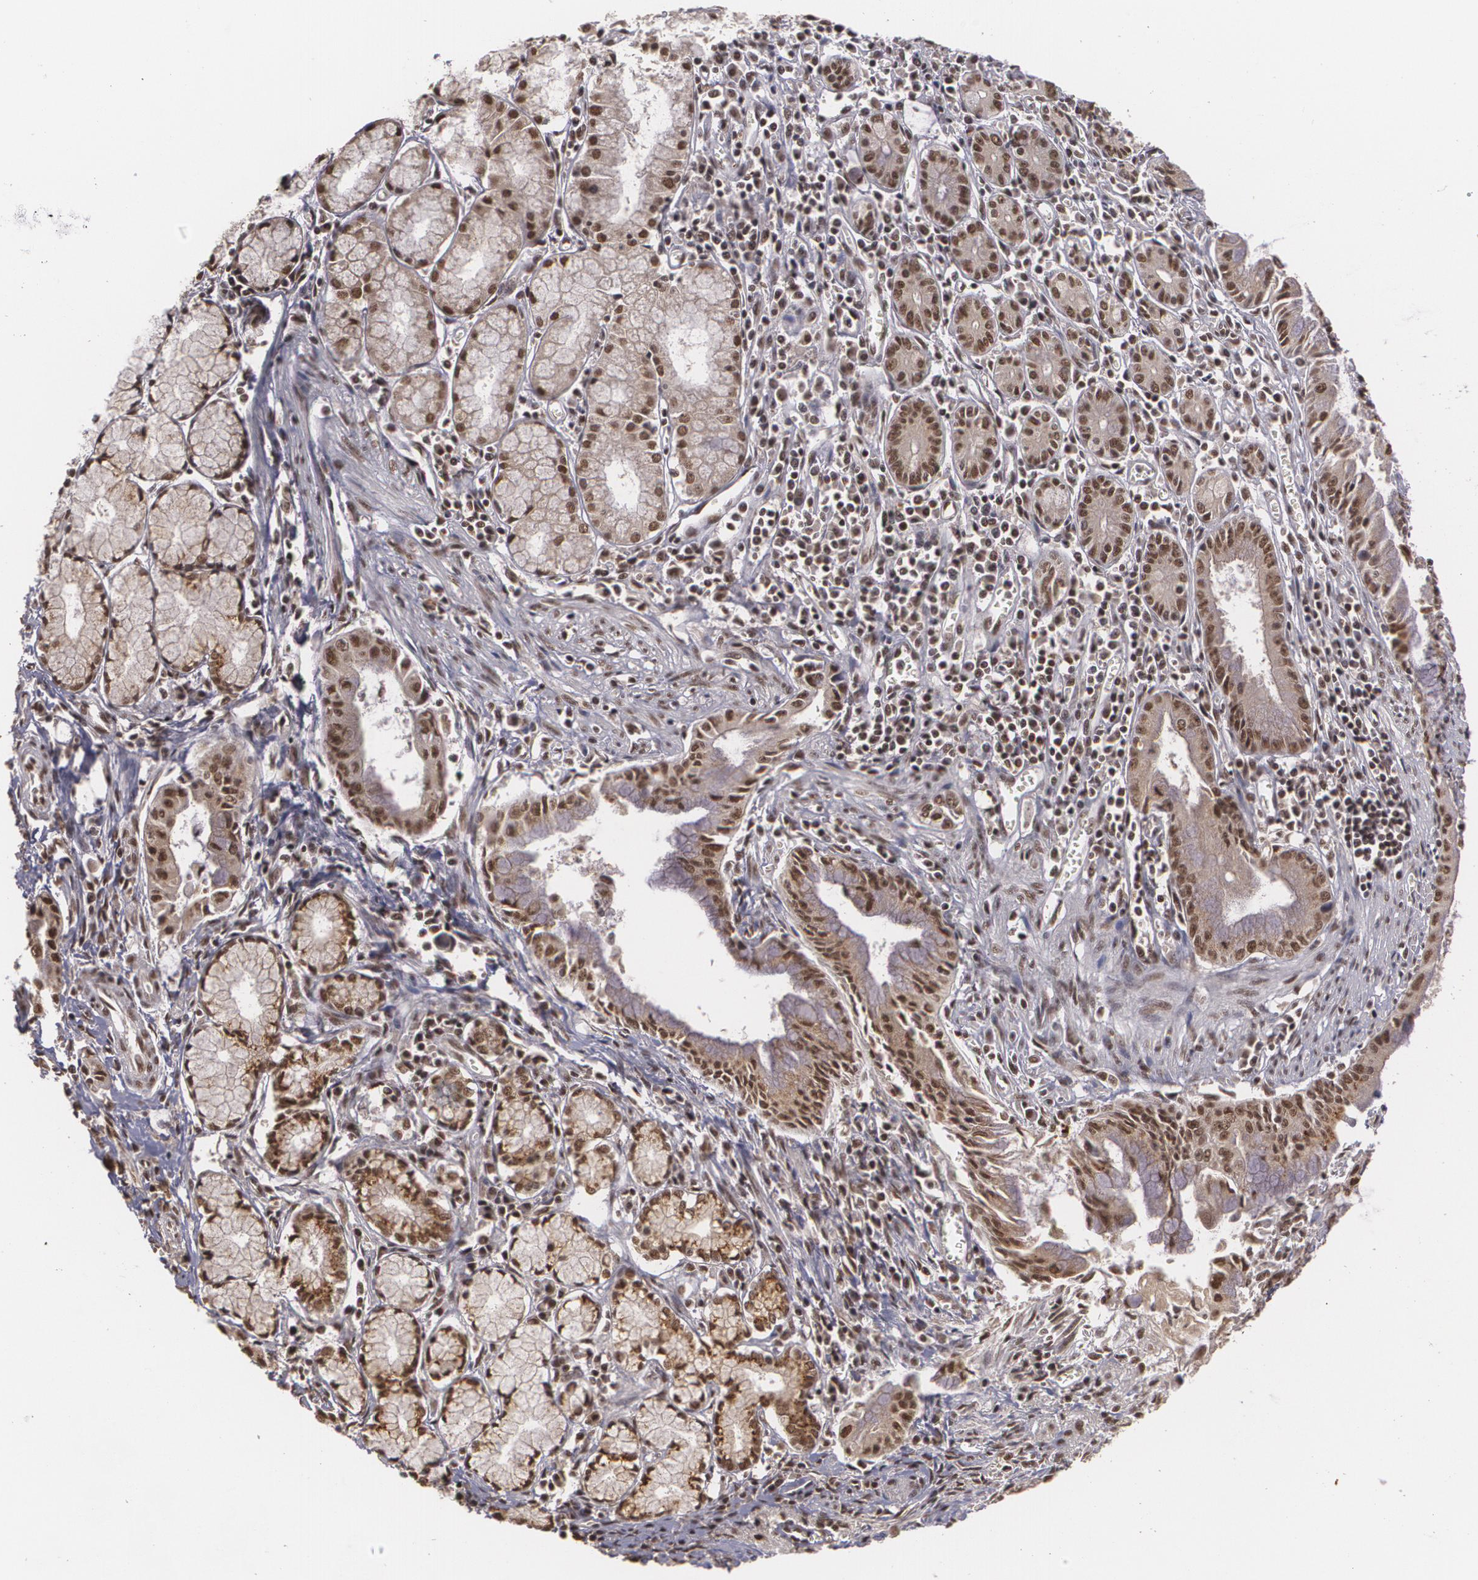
{"staining": {"intensity": "strong", "quantity": ">75%", "location": "nuclear"}, "tissue": "pancreatic cancer", "cell_type": "Tumor cells", "image_type": "cancer", "snomed": [{"axis": "morphology", "description": "Adenocarcinoma, NOS"}, {"axis": "topography", "description": "Pancreas"}], "caption": "Tumor cells demonstrate high levels of strong nuclear expression in about >75% of cells in human pancreatic cancer (adenocarcinoma).", "gene": "RXRB", "patient": {"sex": "male", "age": 59}}